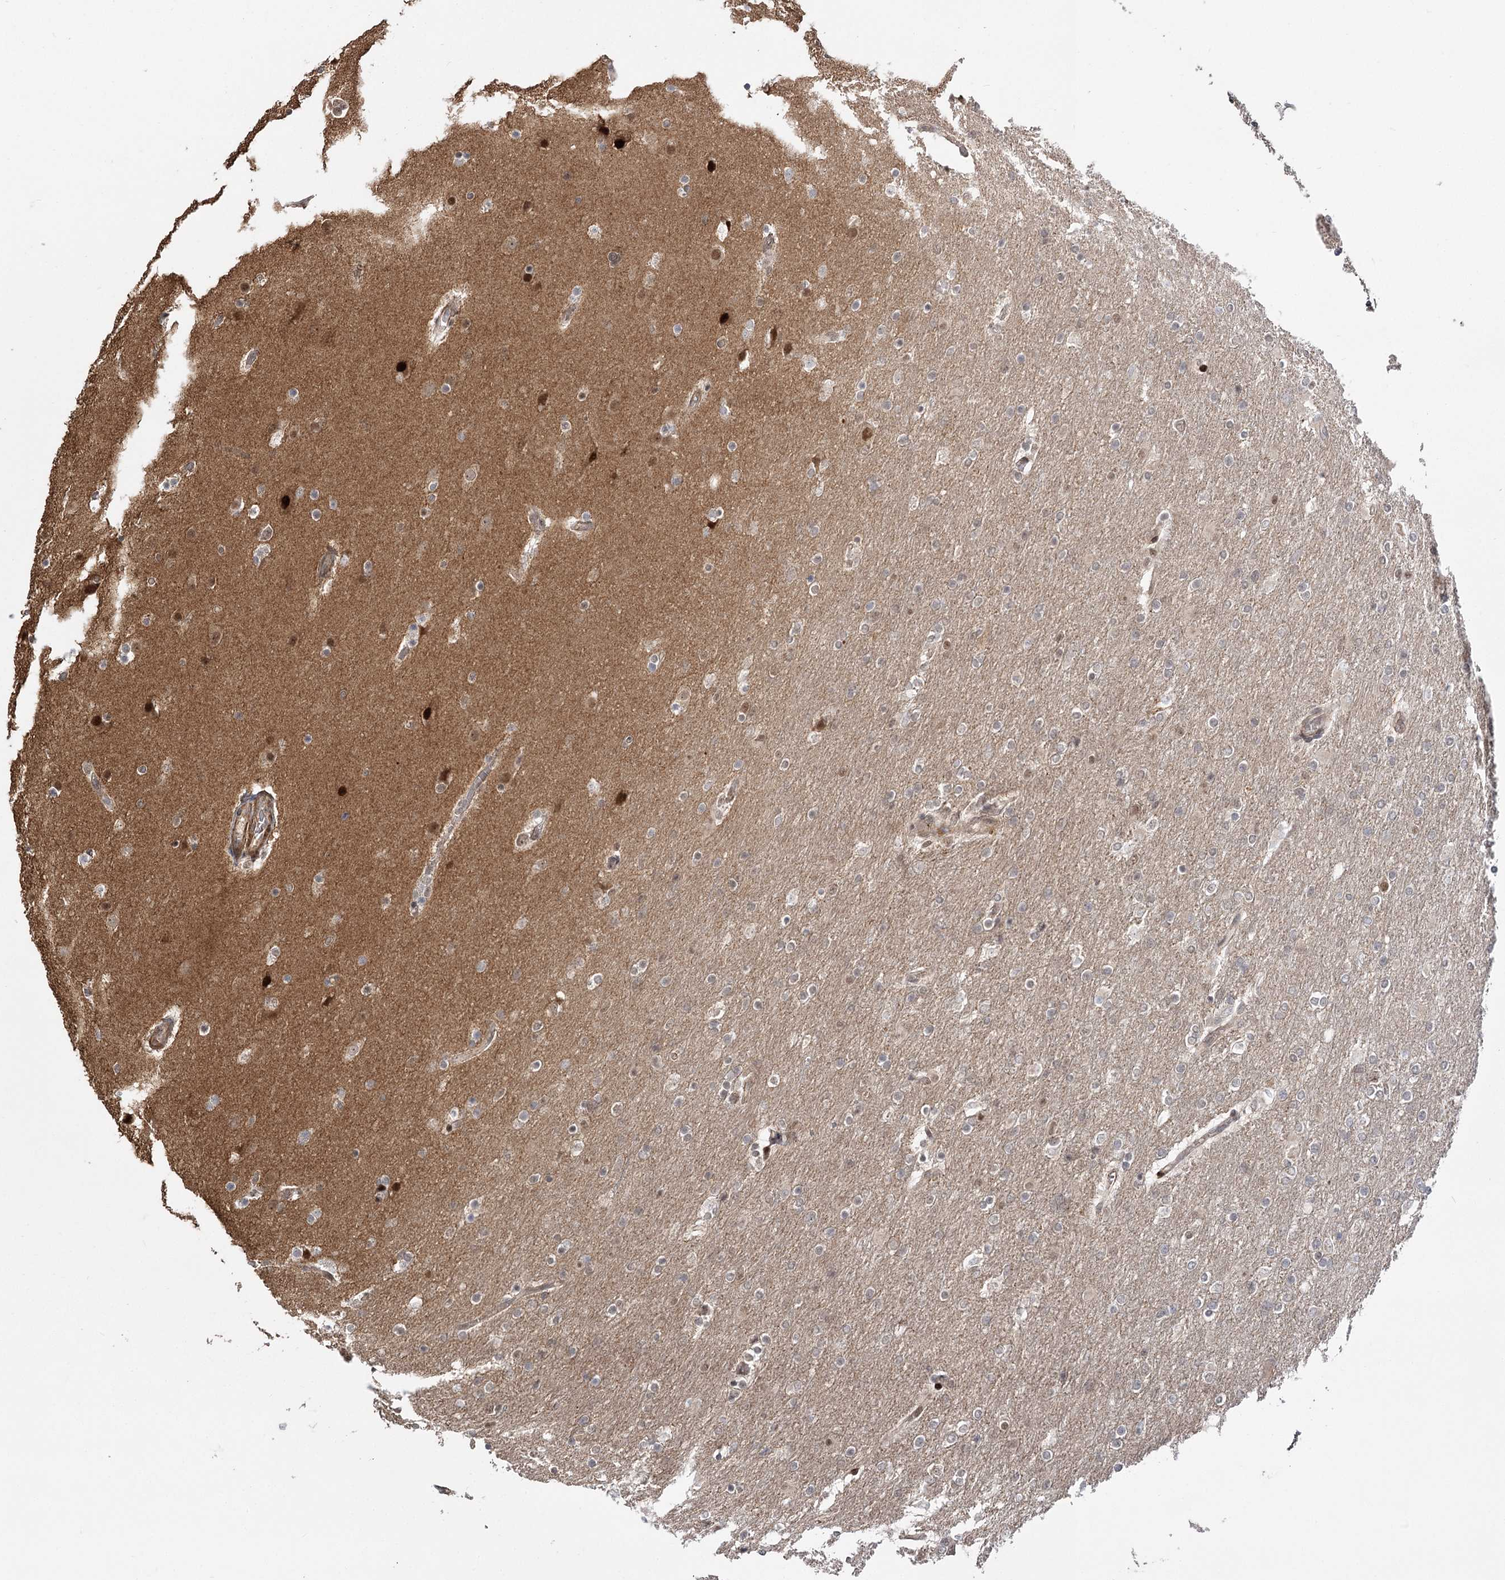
{"staining": {"intensity": "moderate", "quantity": "<25%", "location": "nuclear"}, "tissue": "glioma", "cell_type": "Tumor cells", "image_type": "cancer", "snomed": [{"axis": "morphology", "description": "Glioma, malignant, High grade"}, {"axis": "topography", "description": "Cerebral cortex"}], "caption": "A brown stain labels moderate nuclear staining of a protein in human glioma tumor cells.", "gene": "HELQ", "patient": {"sex": "female", "age": 36}}